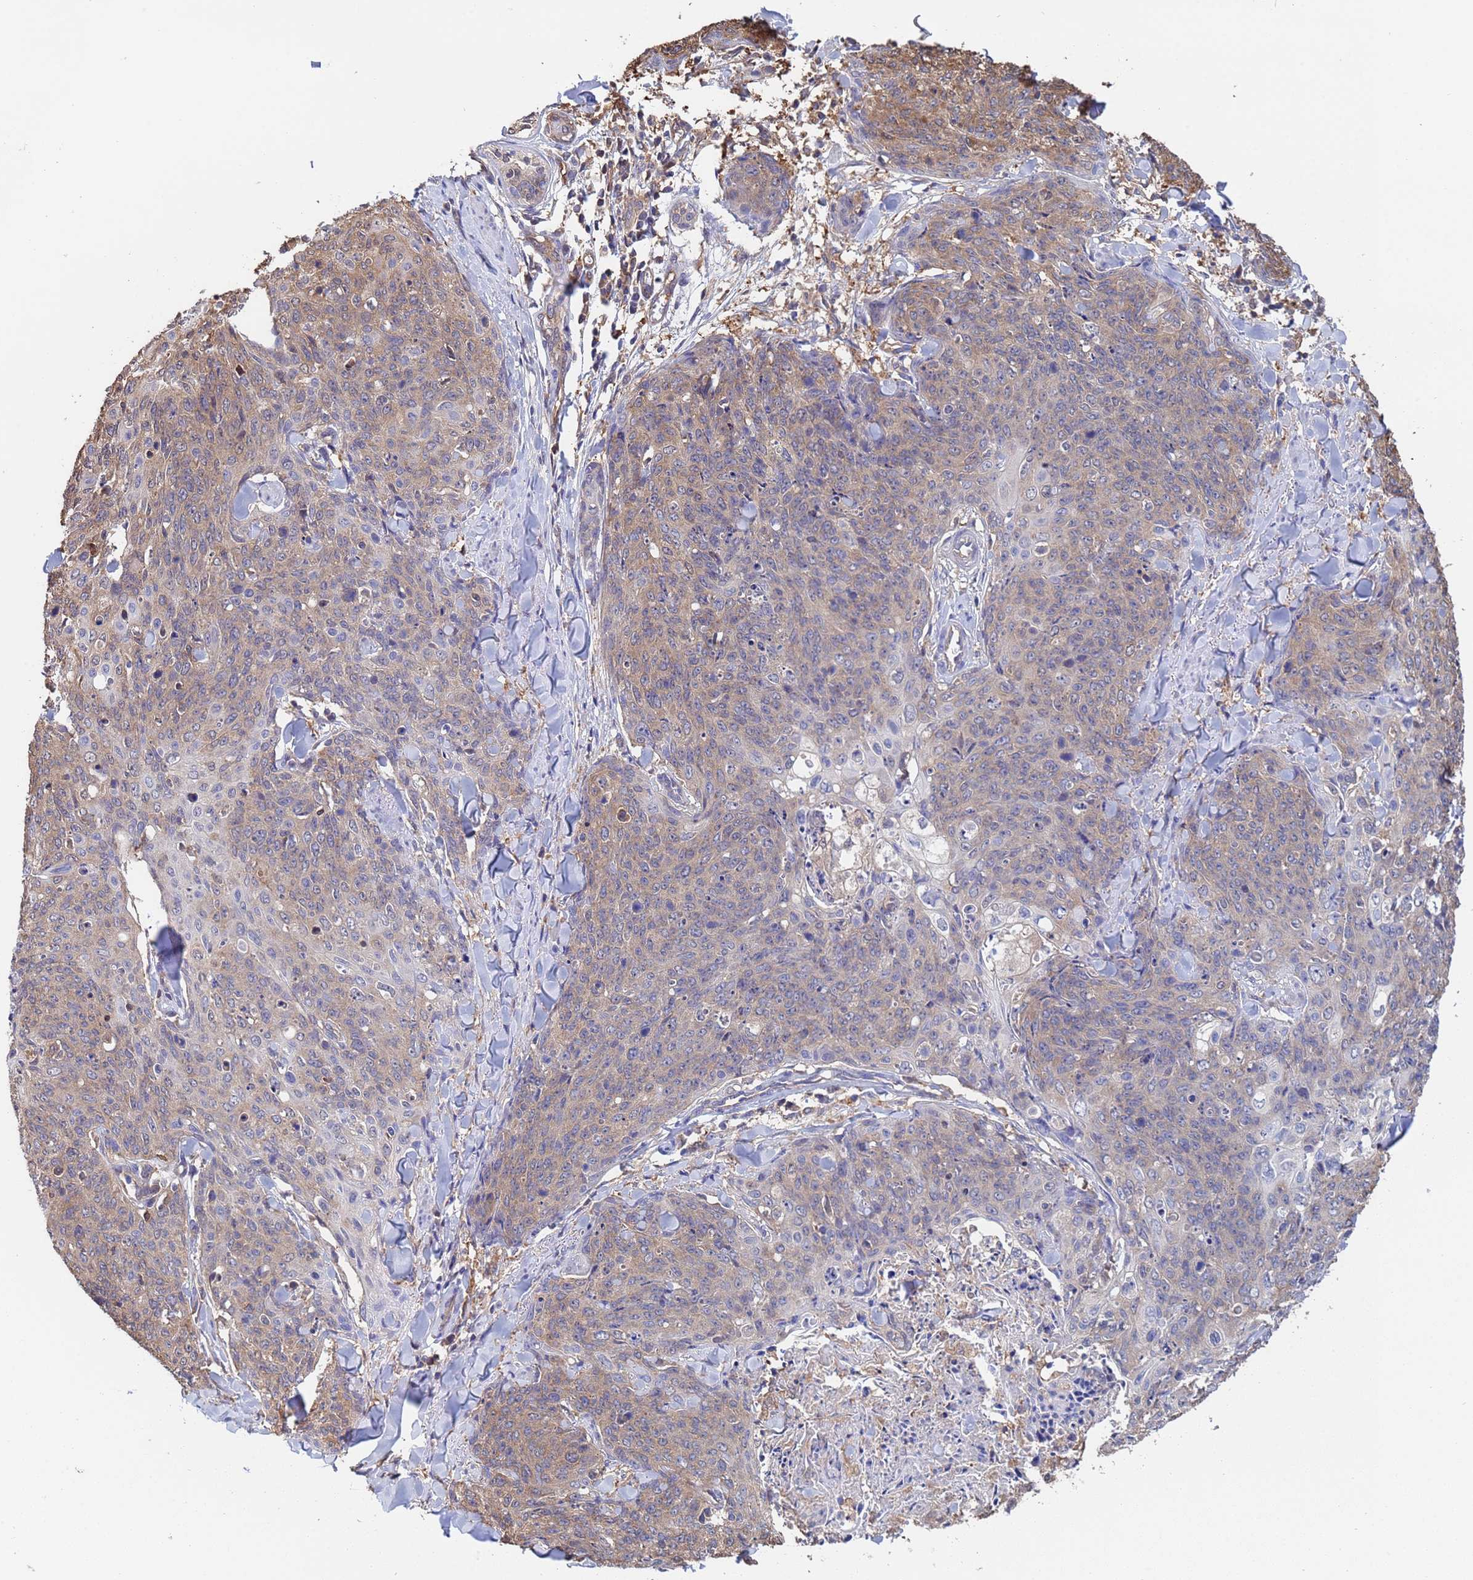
{"staining": {"intensity": "moderate", "quantity": "25%-75%", "location": "cytoplasmic/membranous"}, "tissue": "skin cancer", "cell_type": "Tumor cells", "image_type": "cancer", "snomed": [{"axis": "morphology", "description": "Squamous cell carcinoma, NOS"}, {"axis": "topography", "description": "Skin"}, {"axis": "topography", "description": "Vulva"}], "caption": "There is medium levels of moderate cytoplasmic/membranous staining in tumor cells of skin cancer (squamous cell carcinoma), as demonstrated by immunohistochemical staining (brown color).", "gene": "FAM25A", "patient": {"sex": "female", "age": 85}}